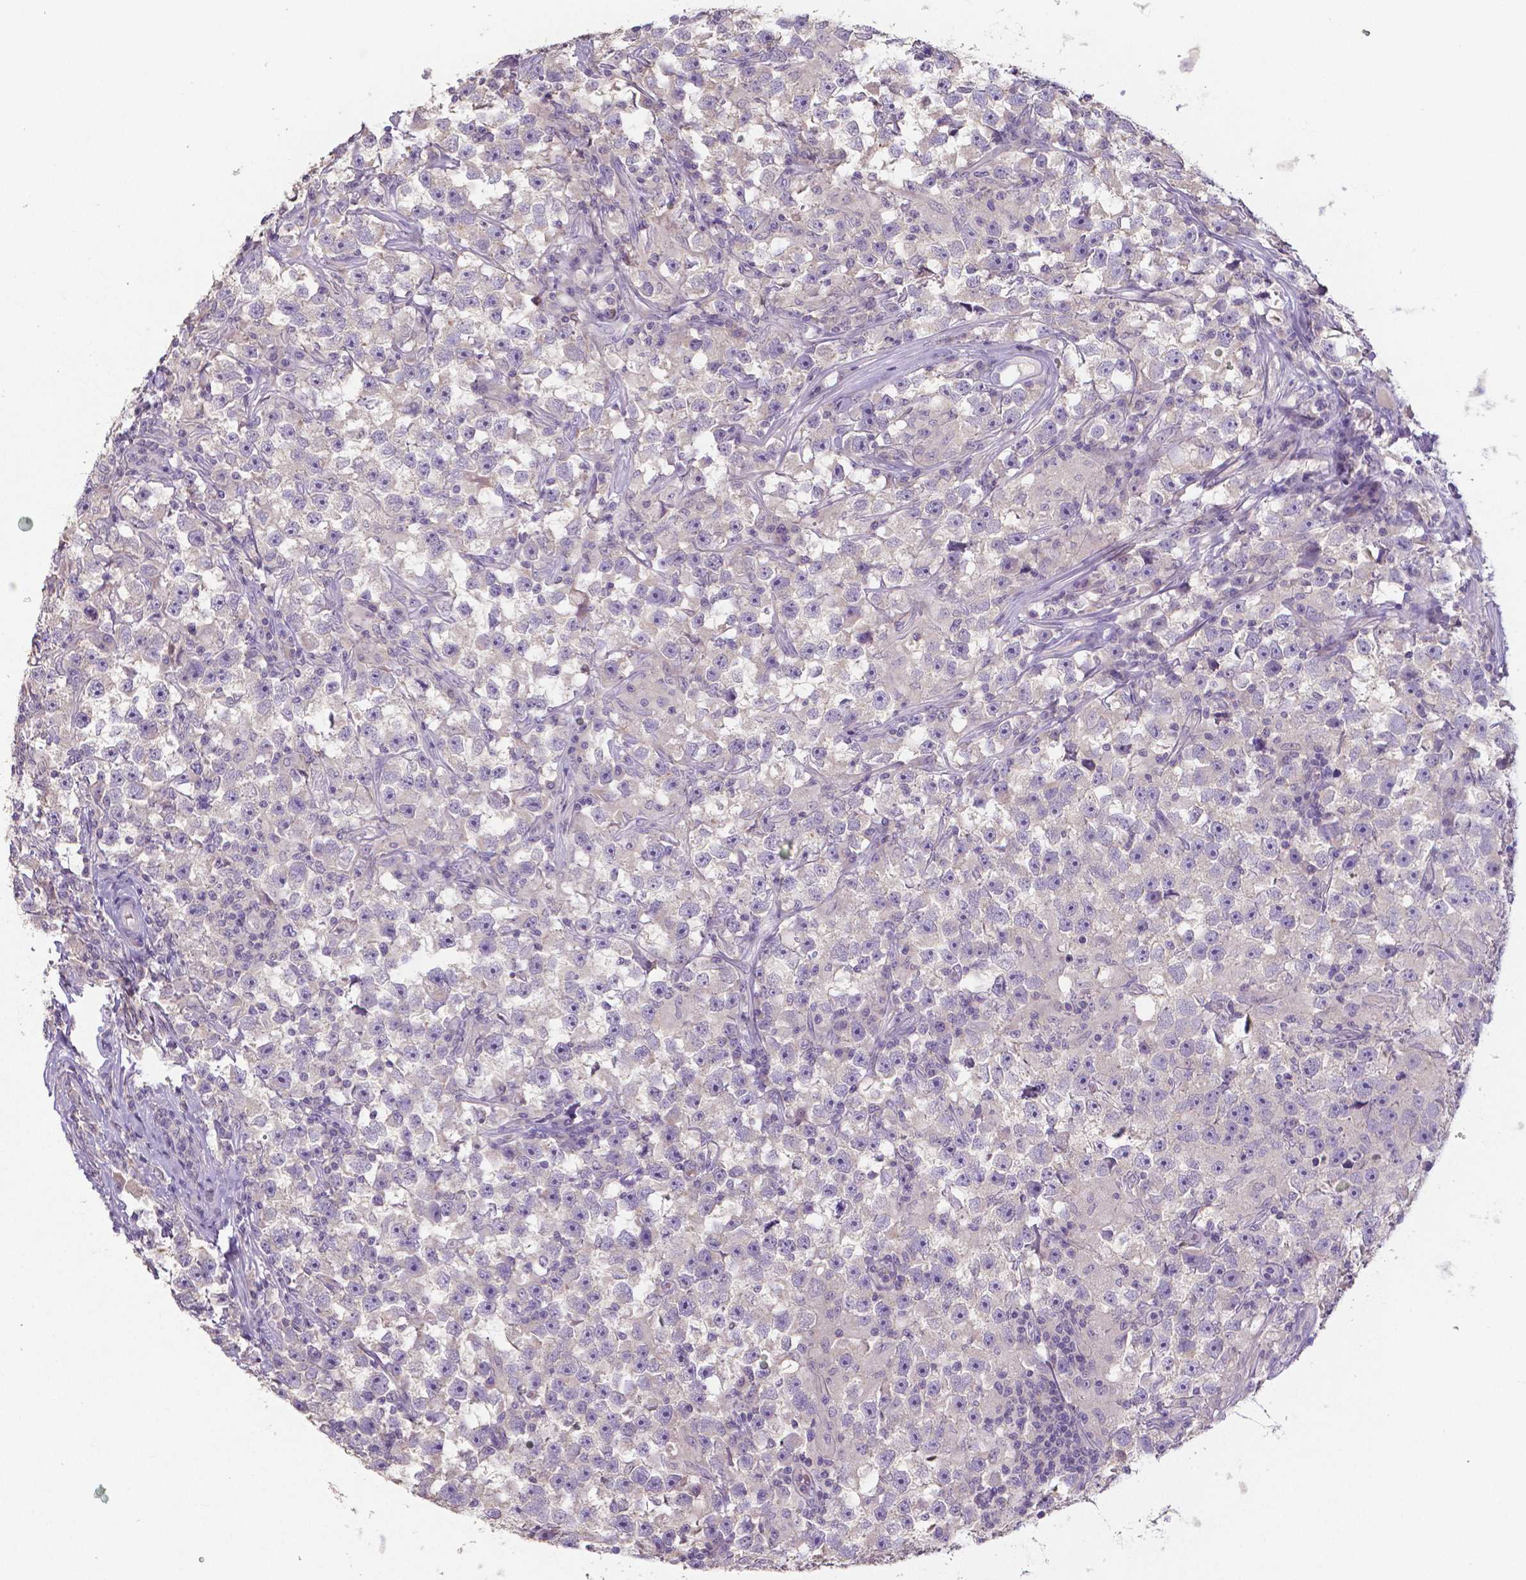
{"staining": {"intensity": "negative", "quantity": "none", "location": "none"}, "tissue": "testis cancer", "cell_type": "Tumor cells", "image_type": "cancer", "snomed": [{"axis": "morphology", "description": "Seminoma, NOS"}, {"axis": "topography", "description": "Testis"}], "caption": "High power microscopy photomicrograph of an immunohistochemistry (IHC) histopathology image of testis seminoma, revealing no significant expression in tumor cells.", "gene": "CRMP1", "patient": {"sex": "male", "age": 33}}